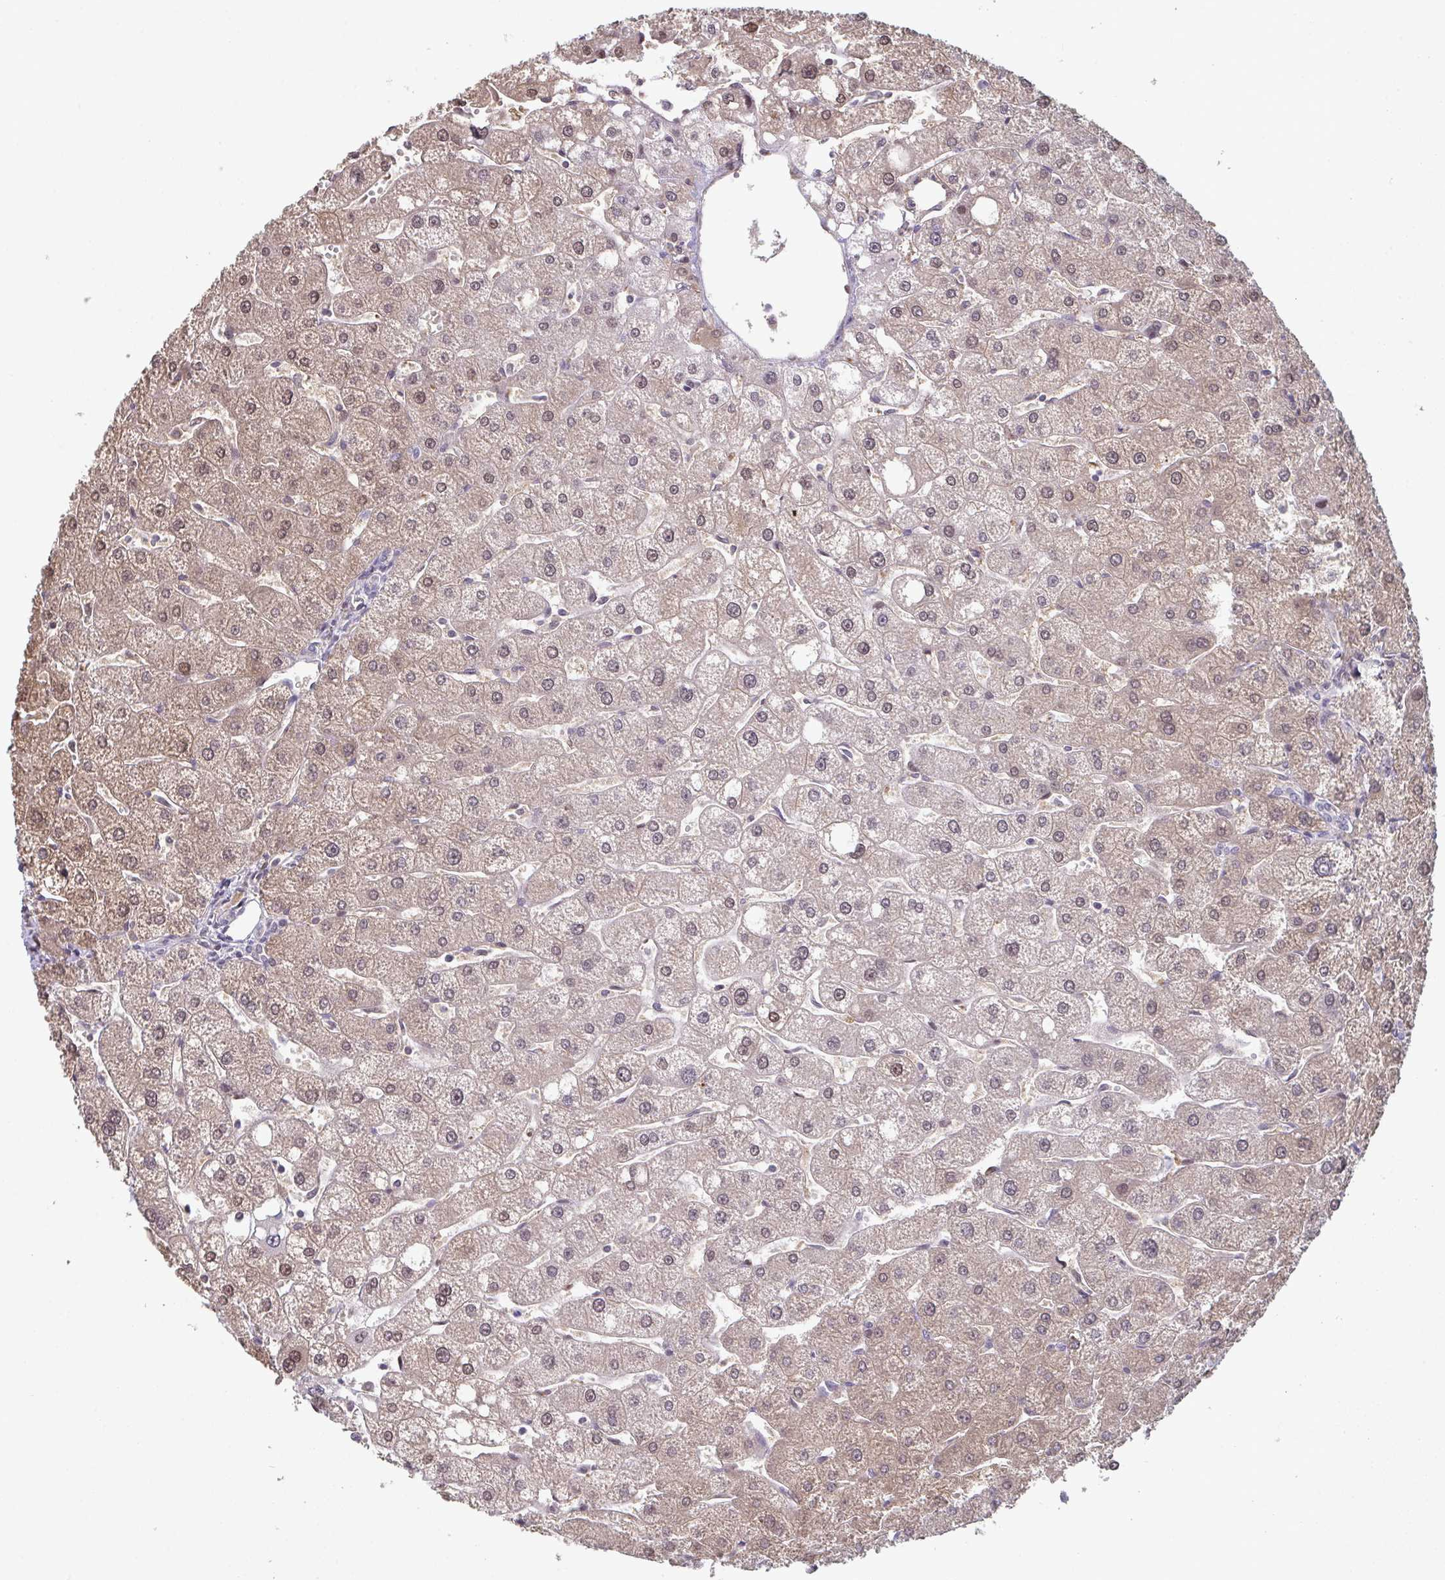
{"staining": {"intensity": "weak", "quantity": ">75%", "location": "nuclear"}, "tissue": "liver", "cell_type": "Cholangiocytes", "image_type": "normal", "snomed": [{"axis": "morphology", "description": "Normal tissue, NOS"}, {"axis": "topography", "description": "Liver"}], "caption": "A brown stain highlights weak nuclear expression of a protein in cholangiocytes of unremarkable liver.", "gene": "ACD", "patient": {"sex": "male", "age": 67}}